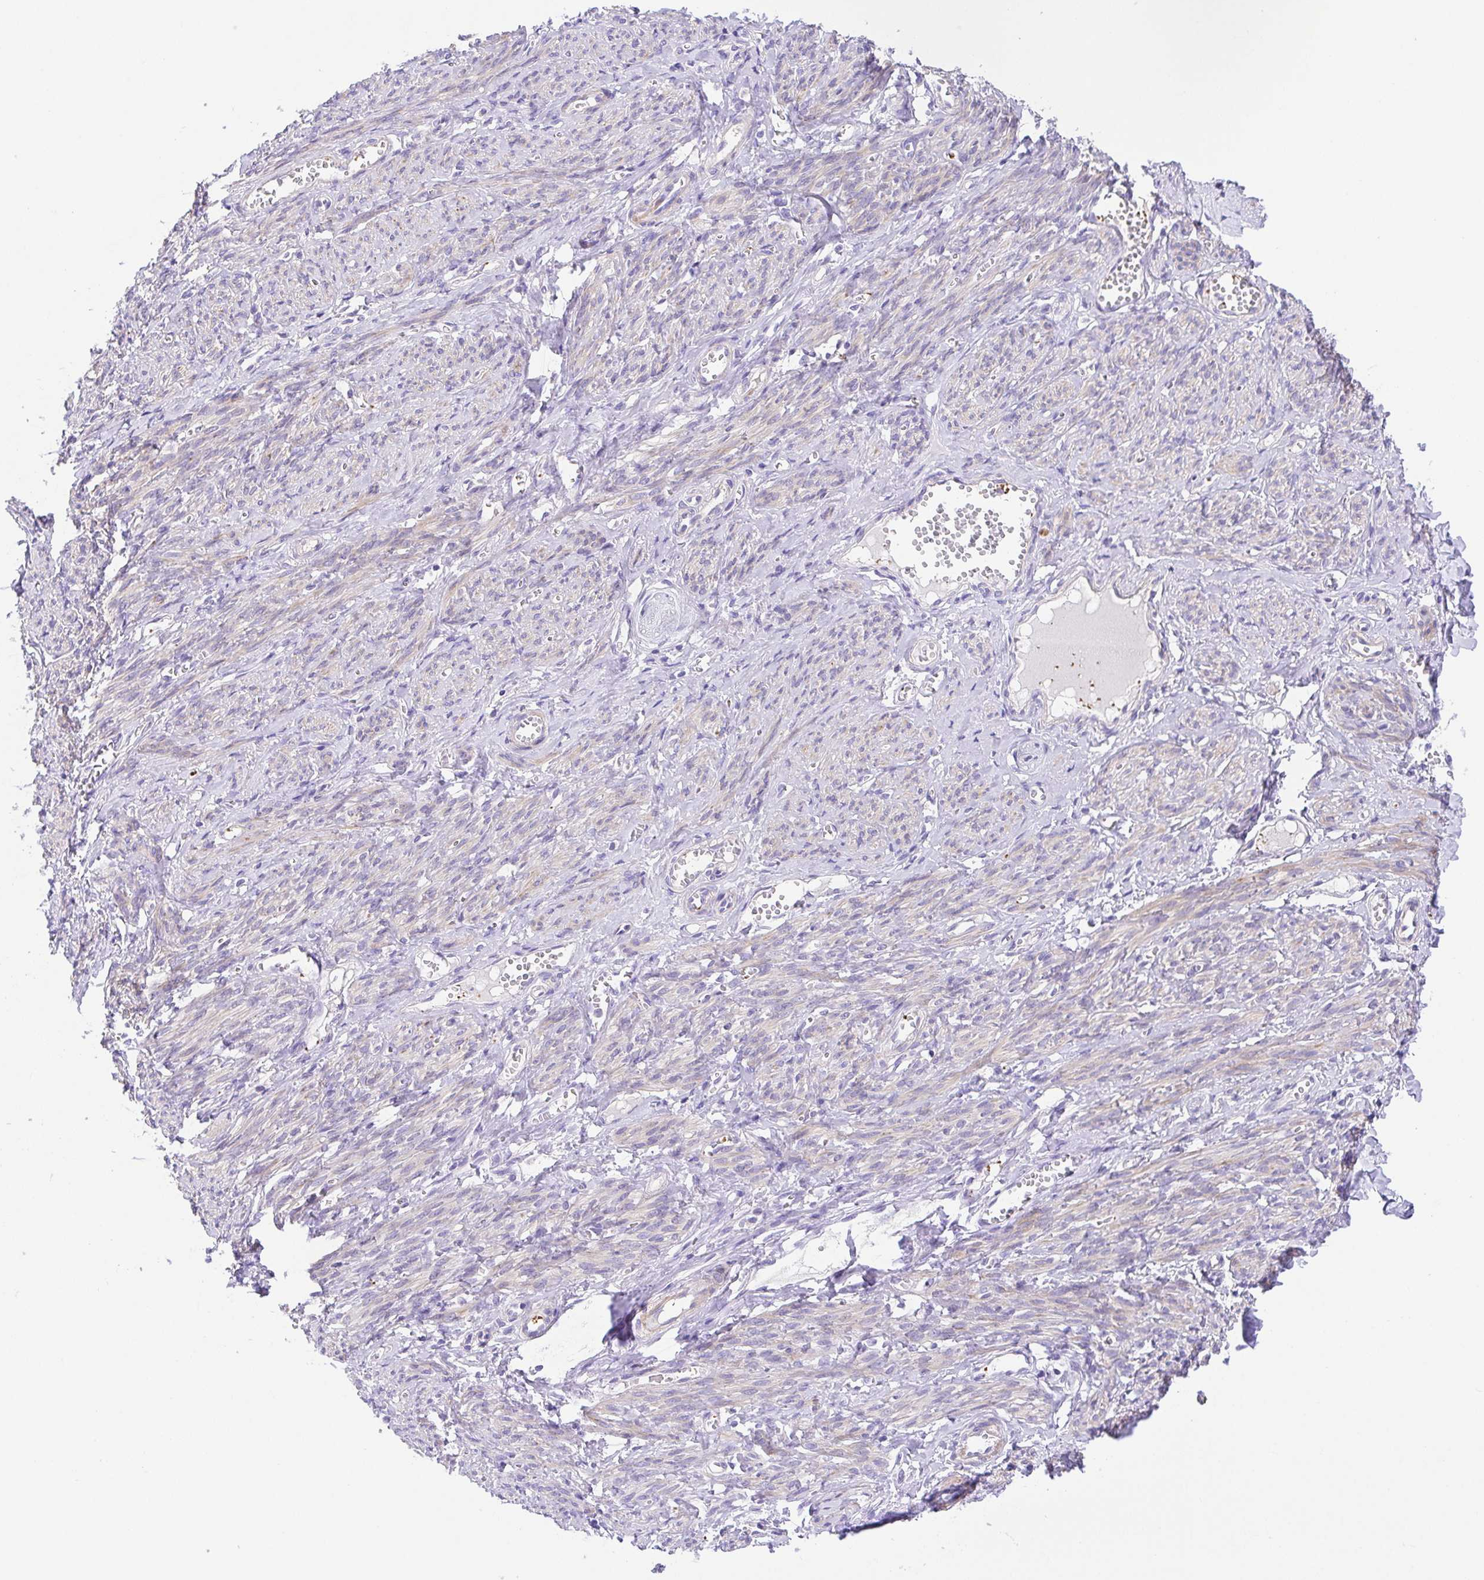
{"staining": {"intensity": "weak", "quantity": "<25%", "location": "cytoplasmic/membranous"}, "tissue": "smooth muscle", "cell_type": "Smooth muscle cells", "image_type": "normal", "snomed": [{"axis": "morphology", "description": "Normal tissue, NOS"}, {"axis": "topography", "description": "Smooth muscle"}], "caption": "This is a micrograph of immunohistochemistry staining of normal smooth muscle, which shows no staining in smooth muscle cells.", "gene": "PRR14L", "patient": {"sex": "female", "age": 65}}